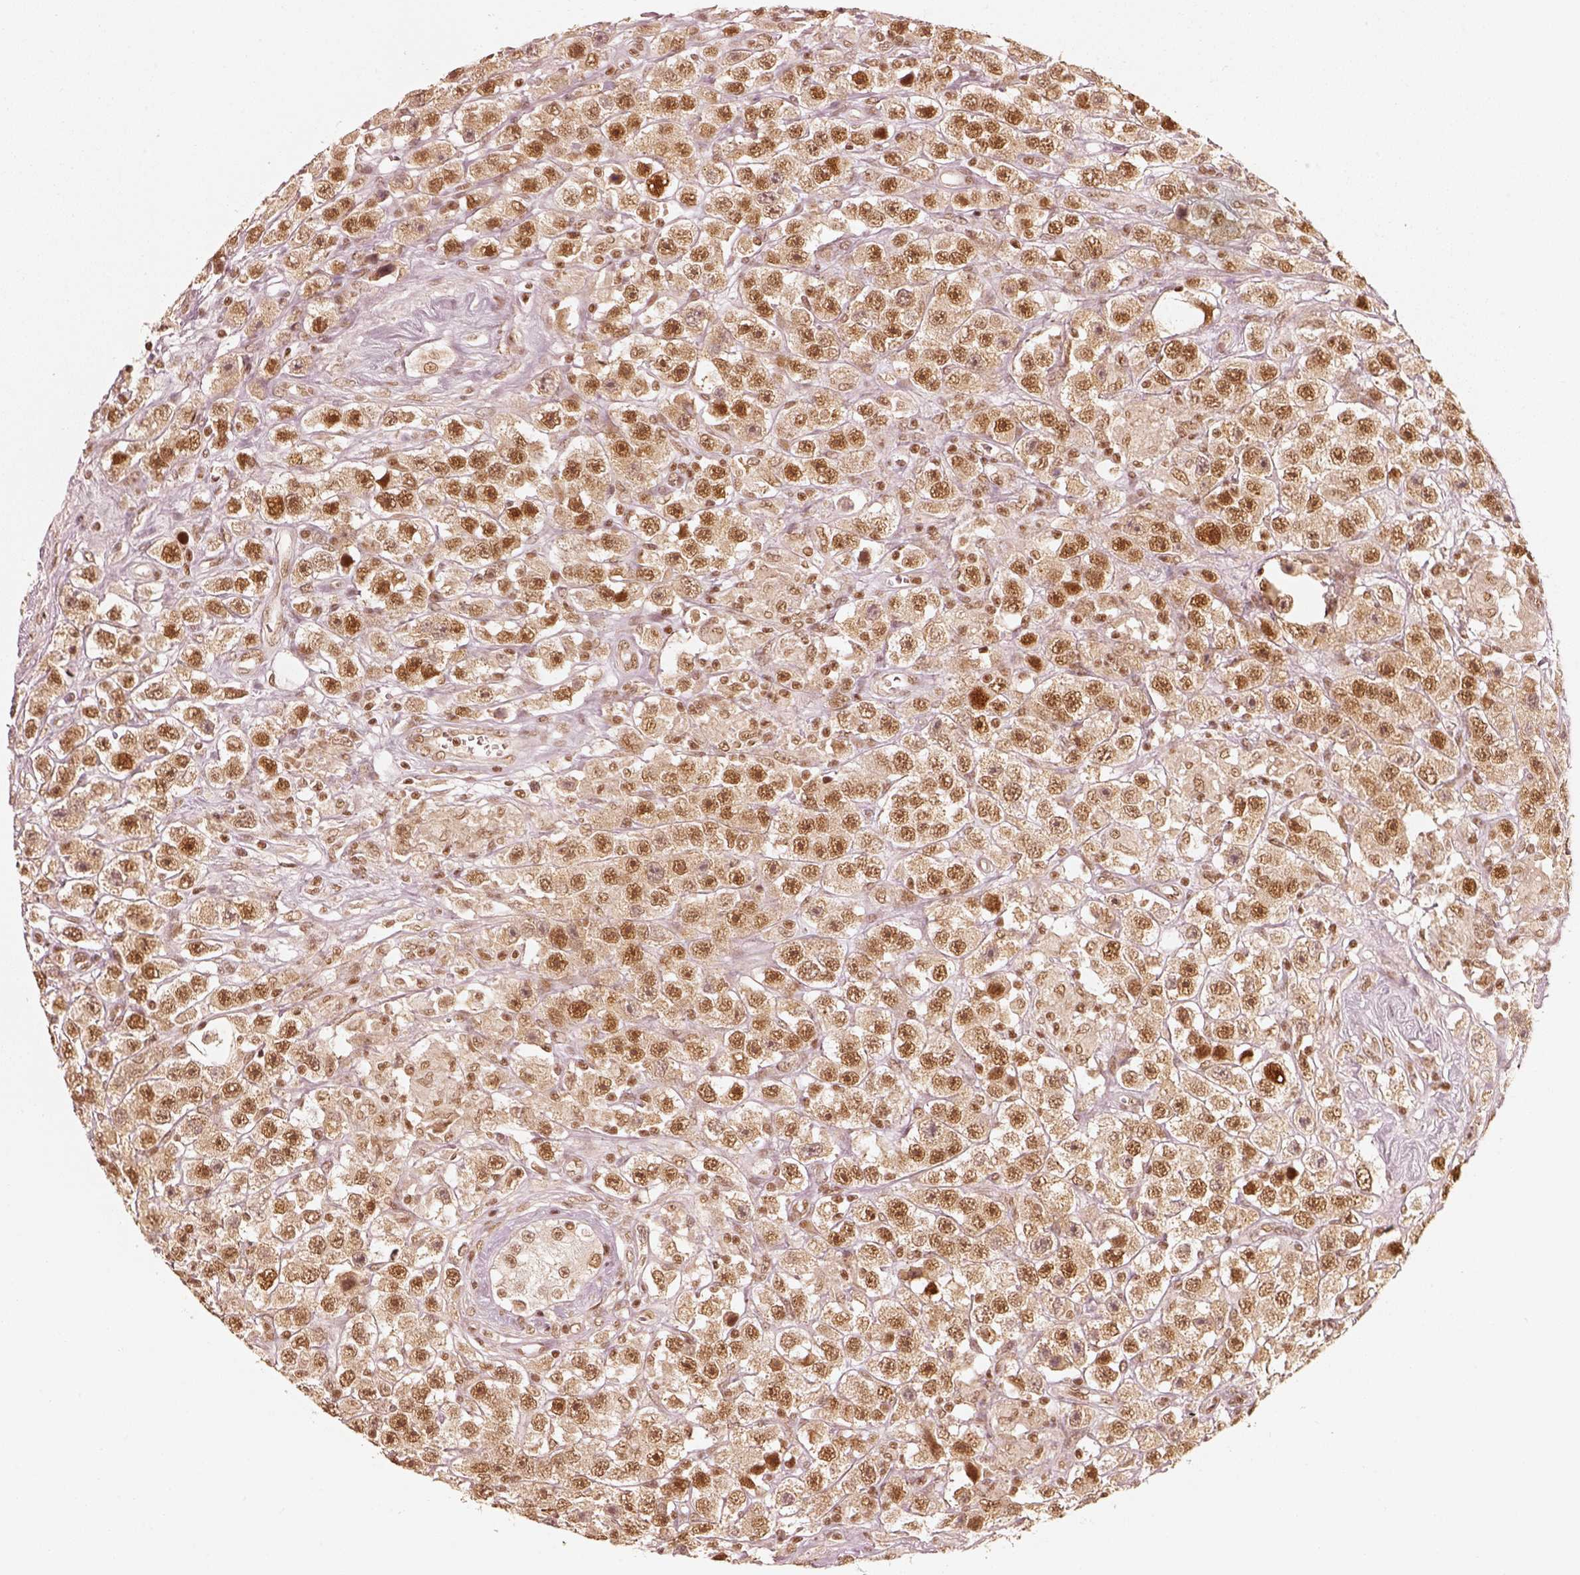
{"staining": {"intensity": "moderate", "quantity": "25%-75%", "location": "nuclear"}, "tissue": "testis cancer", "cell_type": "Tumor cells", "image_type": "cancer", "snomed": [{"axis": "morphology", "description": "Seminoma, NOS"}, {"axis": "topography", "description": "Testis"}], "caption": "Approximately 25%-75% of tumor cells in testis seminoma display moderate nuclear protein expression as visualized by brown immunohistochemical staining.", "gene": "GMEB2", "patient": {"sex": "male", "age": 45}}